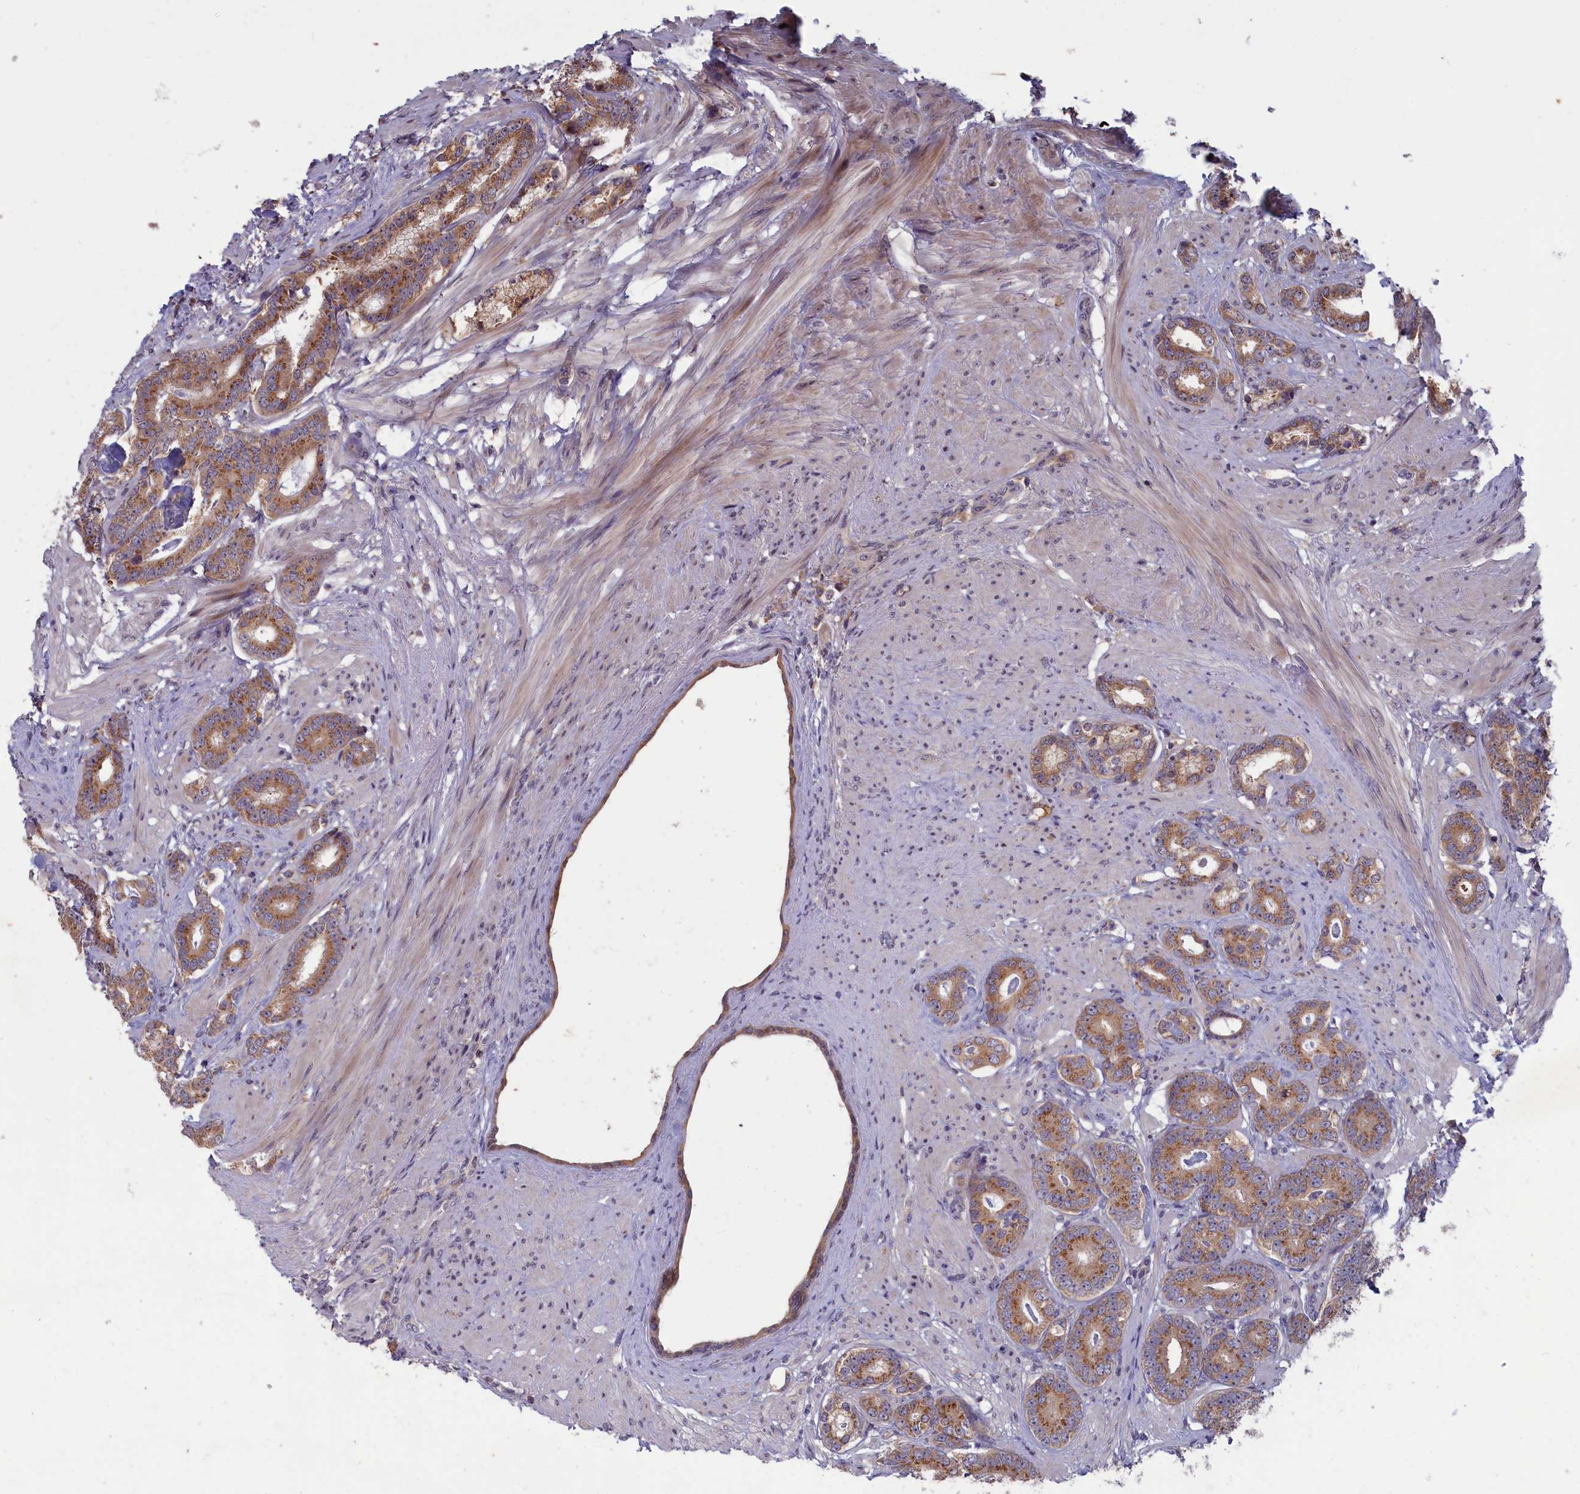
{"staining": {"intensity": "moderate", "quantity": ">75%", "location": "cytoplasmic/membranous"}, "tissue": "prostate cancer", "cell_type": "Tumor cells", "image_type": "cancer", "snomed": [{"axis": "morphology", "description": "Adenocarcinoma, Low grade"}, {"axis": "topography", "description": "Prostate"}], "caption": "Protein expression analysis of prostate cancer reveals moderate cytoplasmic/membranous staining in approximately >75% of tumor cells.", "gene": "CACTIN", "patient": {"sex": "male", "age": 71}}